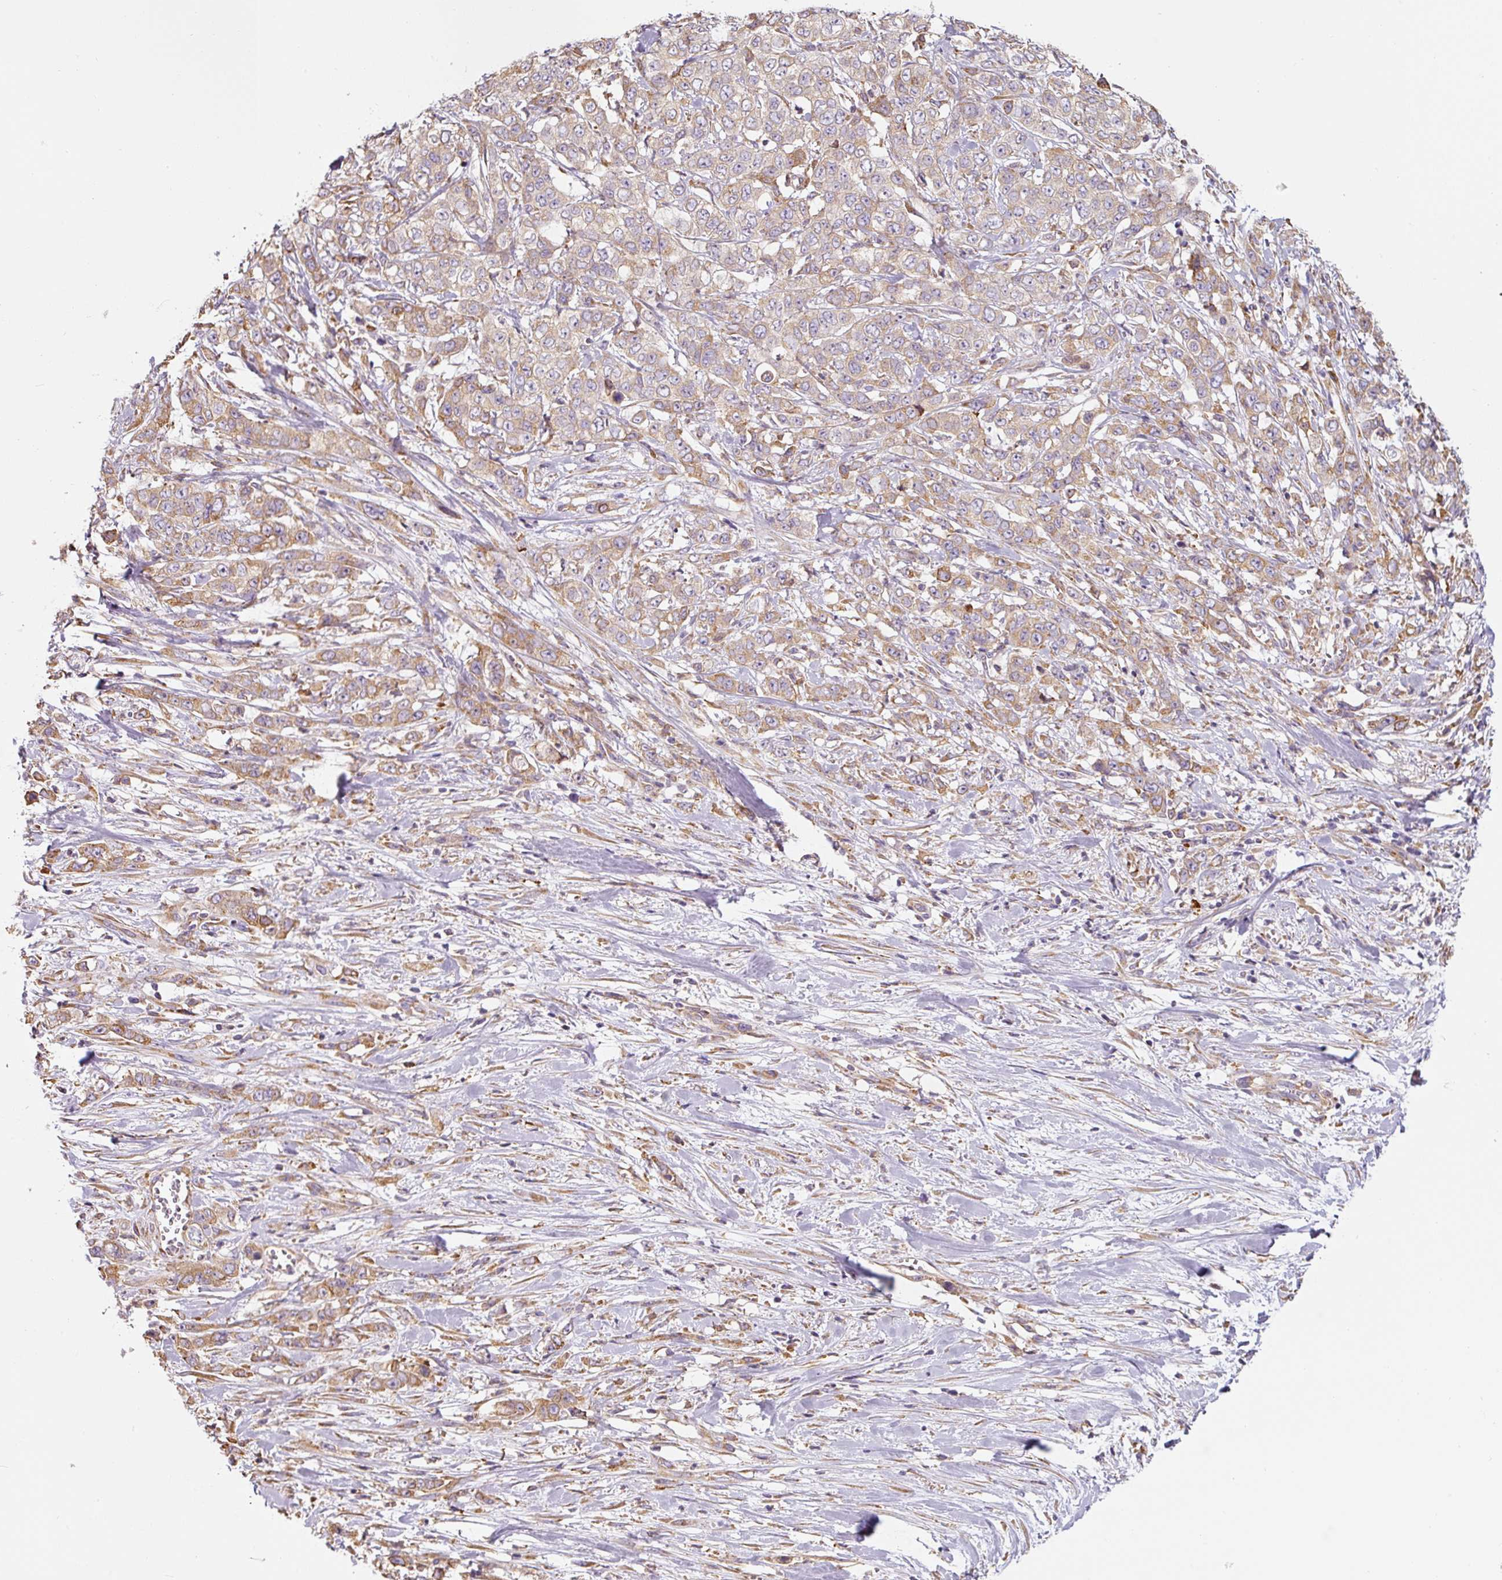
{"staining": {"intensity": "moderate", "quantity": ">75%", "location": "cytoplasmic/membranous"}, "tissue": "stomach cancer", "cell_type": "Tumor cells", "image_type": "cancer", "snomed": [{"axis": "morphology", "description": "Adenocarcinoma, NOS"}, {"axis": "topography", "description": "Stomach, upper"}], "caption": "Human stomach adenocarcinoma stained for a protein (brown) displays moderate cytoplasmic/membranous positive expression in about >75% of tumor cells.", "gene": "MORN4", "patient": {"sex": "male", "age": 62}}